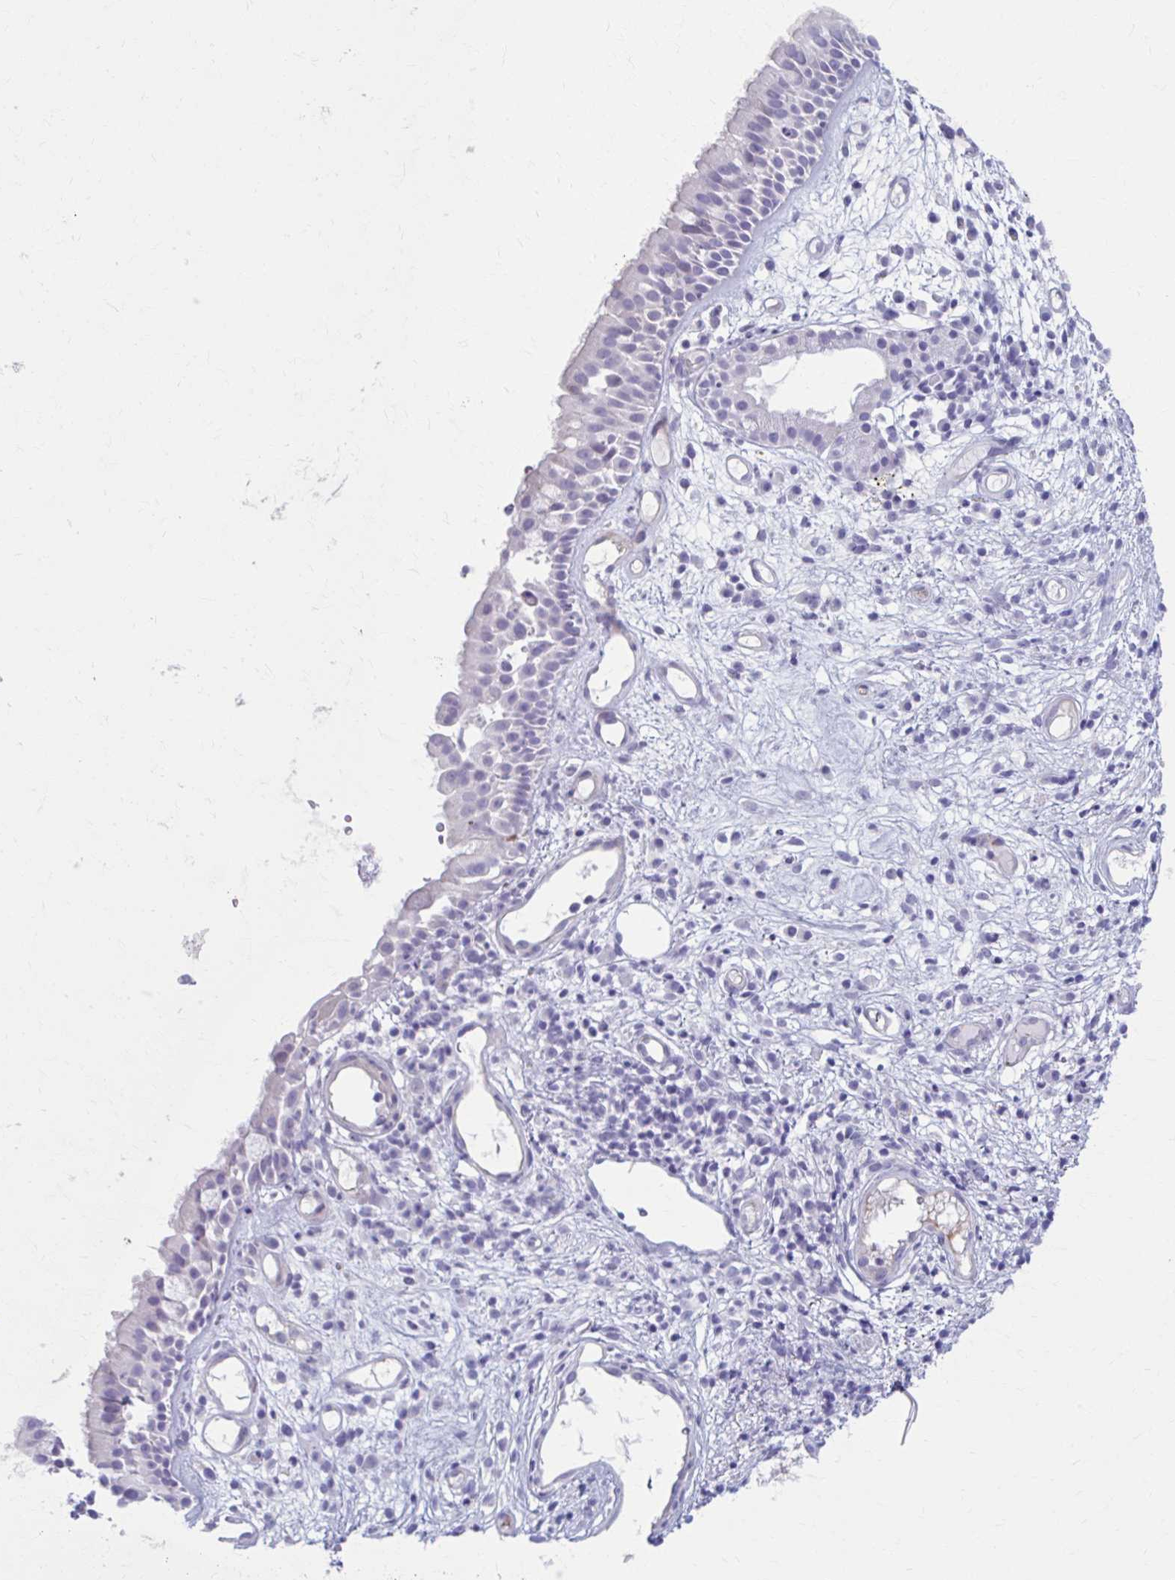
{"staining": {"intensity": "negative", "quantity": "none", "location": "none"}, "tissue": "nasopharynx", "cell_type": "Respiratory epithelial cells", "image_type": "normal", "snomed": [{"axis": "morphology", "description": "Normal tissue, NOS"}, {"axis": "morphology", "description": "Inflammation, NOS"}, {"axis": "topography", "description": "Nasopharynx"}], "caption": "An immunohistochemistry image of unremarkable nasopharynx is shown. There is no staining in respiratory epithelial cells of nasopharynx.", "gene": "C12orf71", "patient": {"sex": "male", "age": 54}}